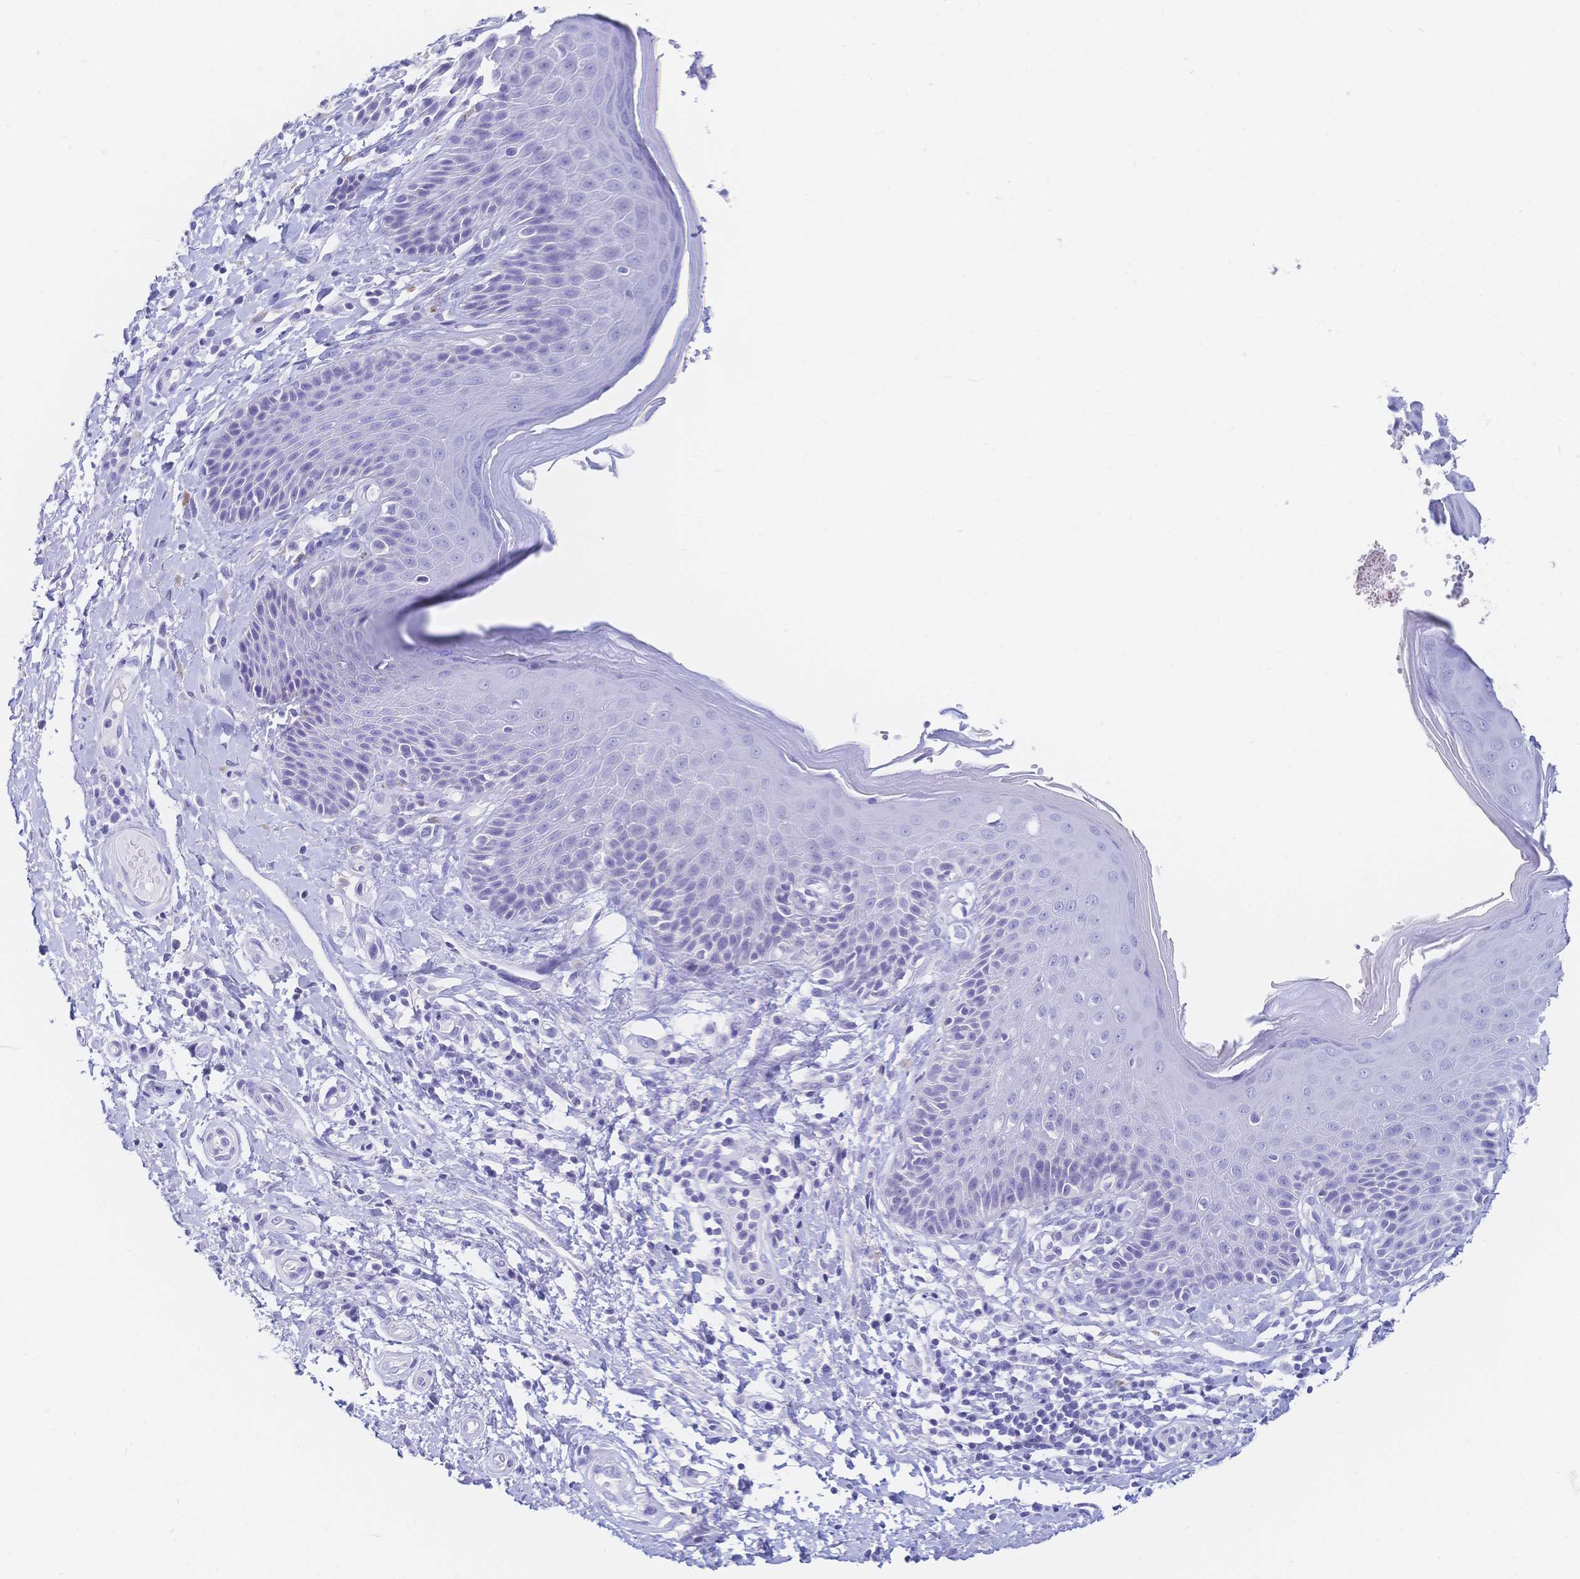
{"staining": {"intensity": "negative", "quantity": "none", "location": "none"}, "tissue": "skin", "cell_type": "Epidermal cells", "image_type": "normal", "snomed": [{"axis": "morphology", "description": "Normal tissue, NOS"}, {"axis": "topography", "description": "Anal"}, {"axis": "topography", "description": "Peripheral nerve tissue"}], "caption": "IHC histopathology image of benign skin: human skin stained with DAB (3,3'-diaminobenzidine) exhibits no significant protein expression in epidermal cells. (Stains: DAB immunohistochemistry (IHC) with hematoxylin counter stain, Microscopy: brightfield microscopy at high magnification).", "gene": "MEP1B", "patient": {"sex": "male", "age": 51}}